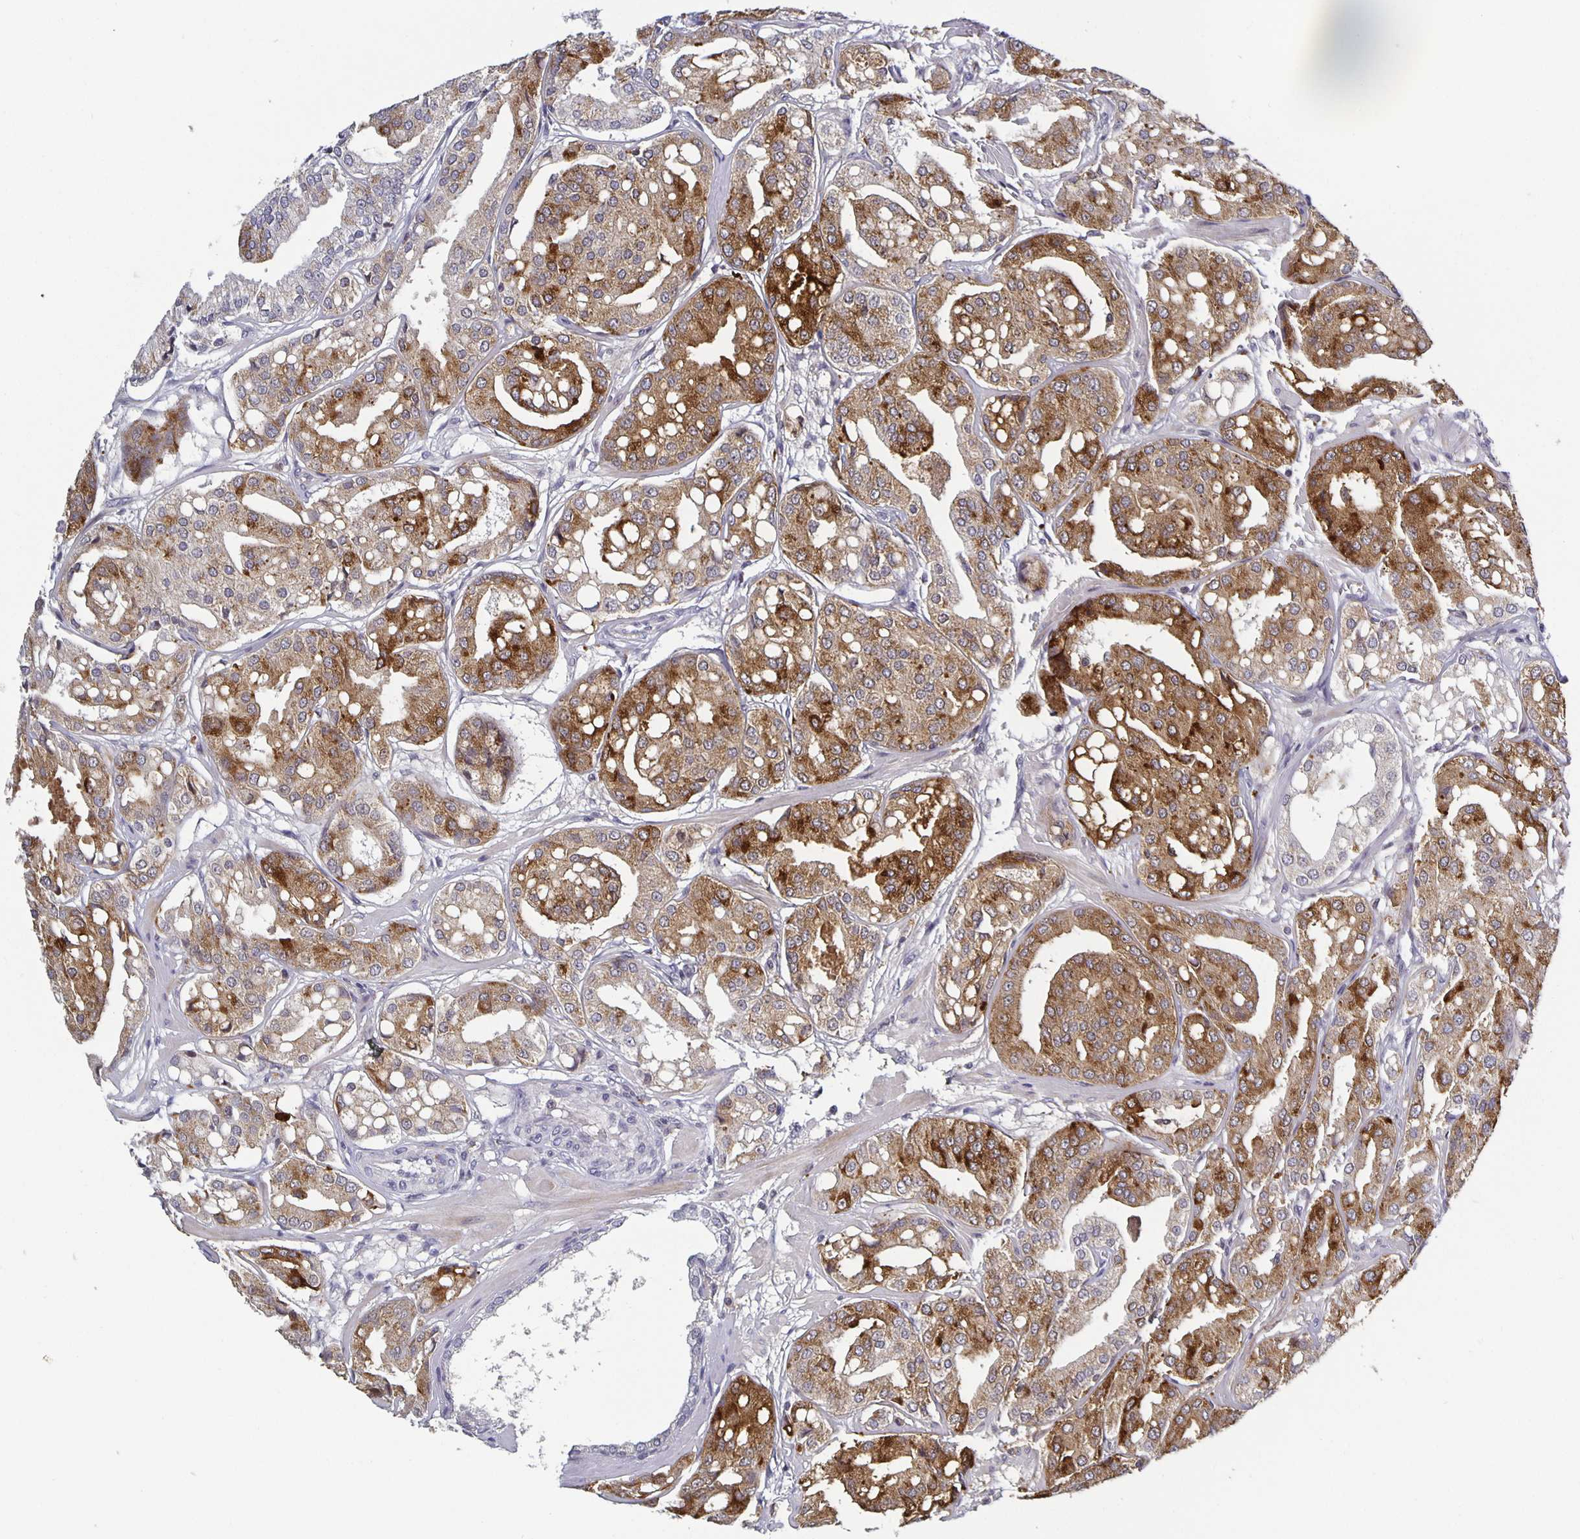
{"staining": {"intensity": "moderate", "quantity": ">75%", "location": "cytoplasmic/membranous"}, "tissue": "renal cancer", "cell_type": "Tumor cells", "image_type": "cancer", "snomed": [{"axis": "morphology", "description": "Adenocarcinoma, NOS"}, {"axis": "topography", "description": "Urinary bladder"}], "caption": "There is medium levels of moderate cytoplasmic/membranous expression in tumor cells of renal cancer (adenocarcinoma), as demonstrated by immunohistochemical staining (brown color).", "gene": "GDF15", "patient": {"sex": "male", "age": 61}}